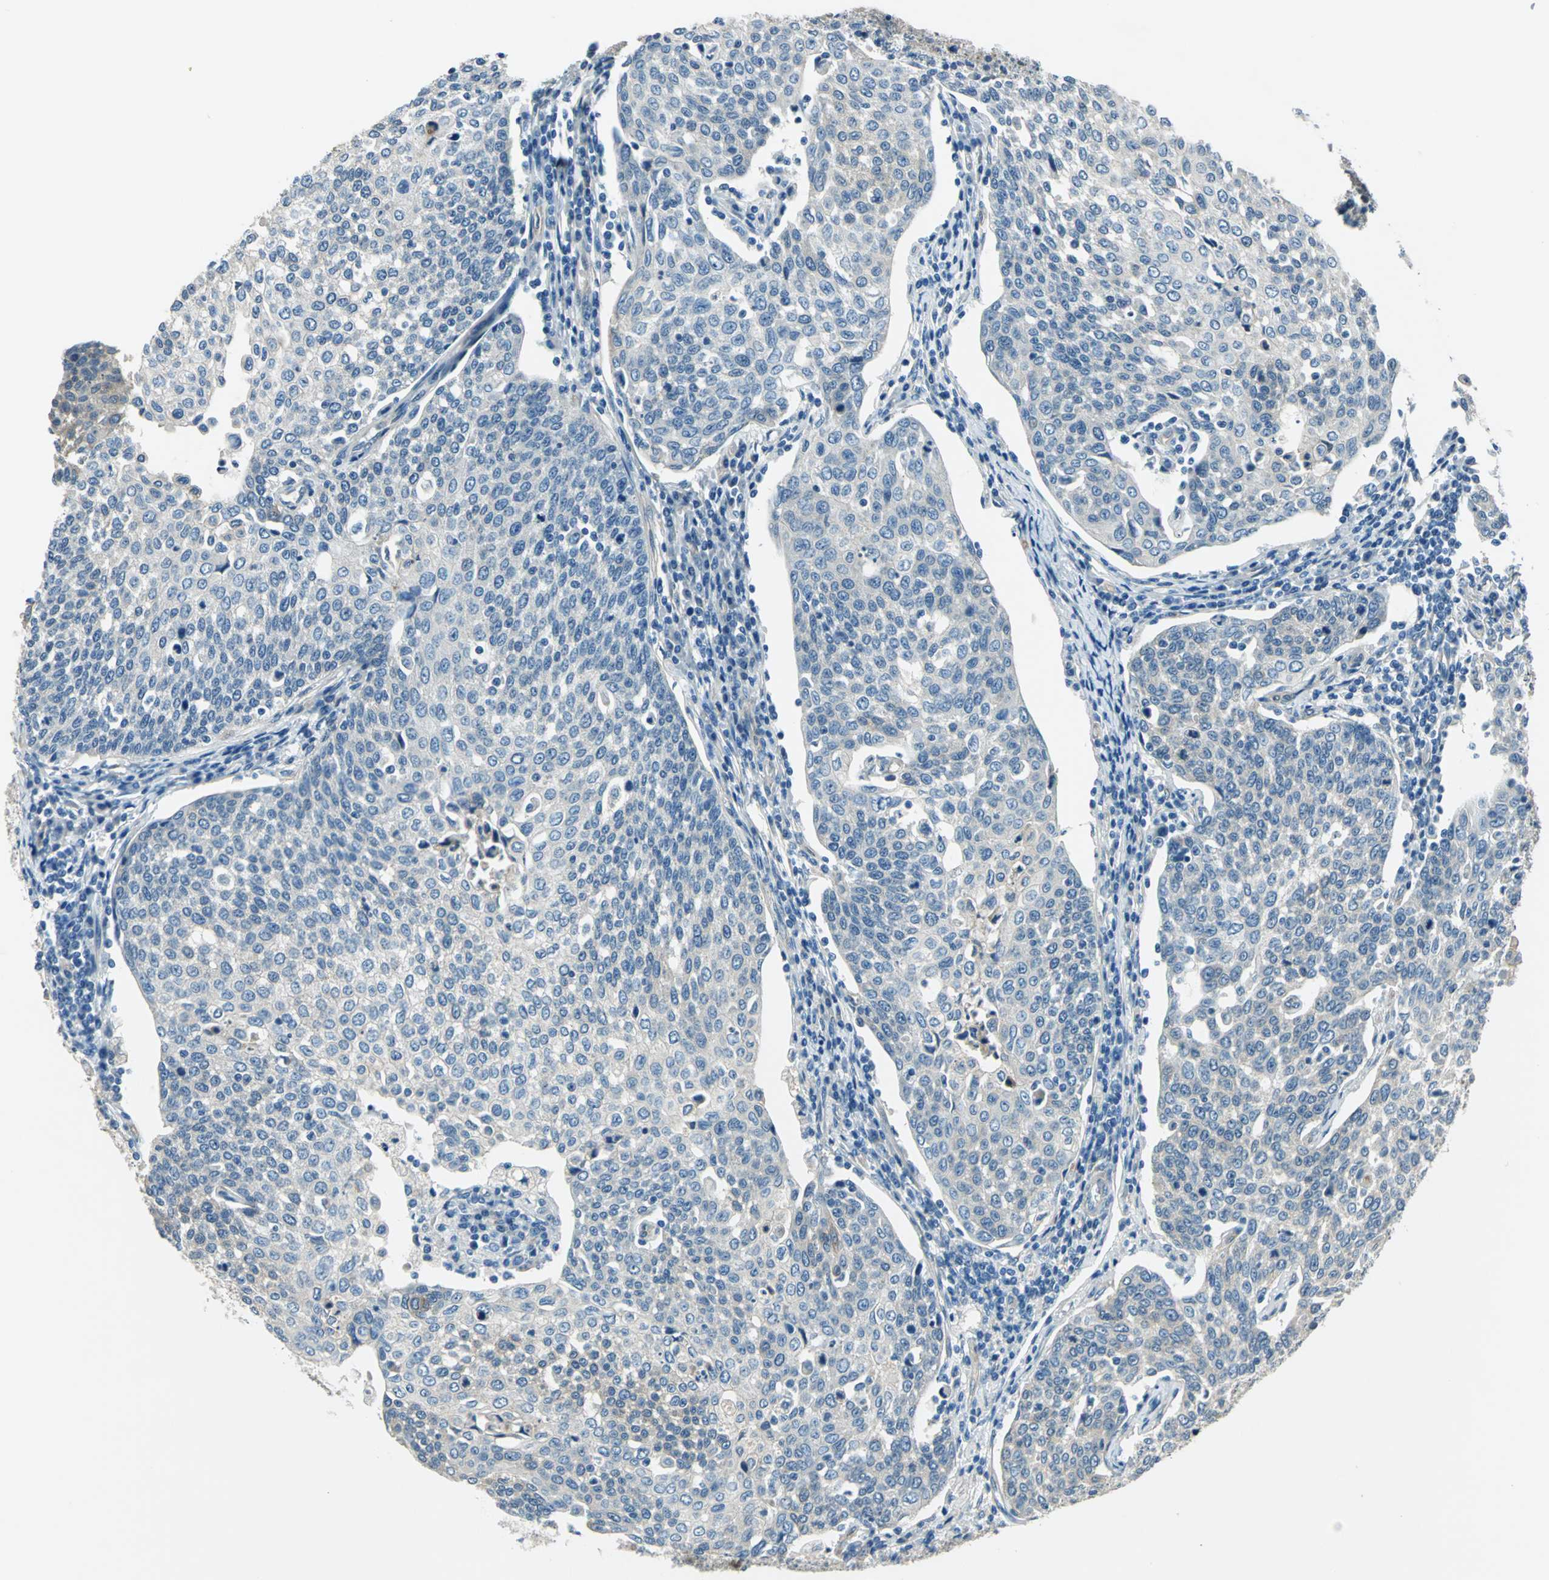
{"staining": {"intensity": "negative", "quantity": "none", "location": "none"}, "tissue": "cervical cancer", "cell_type": "Tumor cells", "image_type": "cancer", "snomed": [{"axis": "morphology", "description": "Squamous cell carcinoma, NOS"}, {"axis": "topography", "description": "Cervix"}], "caption": "IHC of squamous cell carcinoma (cervical) displays no expression in tumor cells.", "gene": "CDC42EP1", "patient": {"sex": "female", "age": 34}}